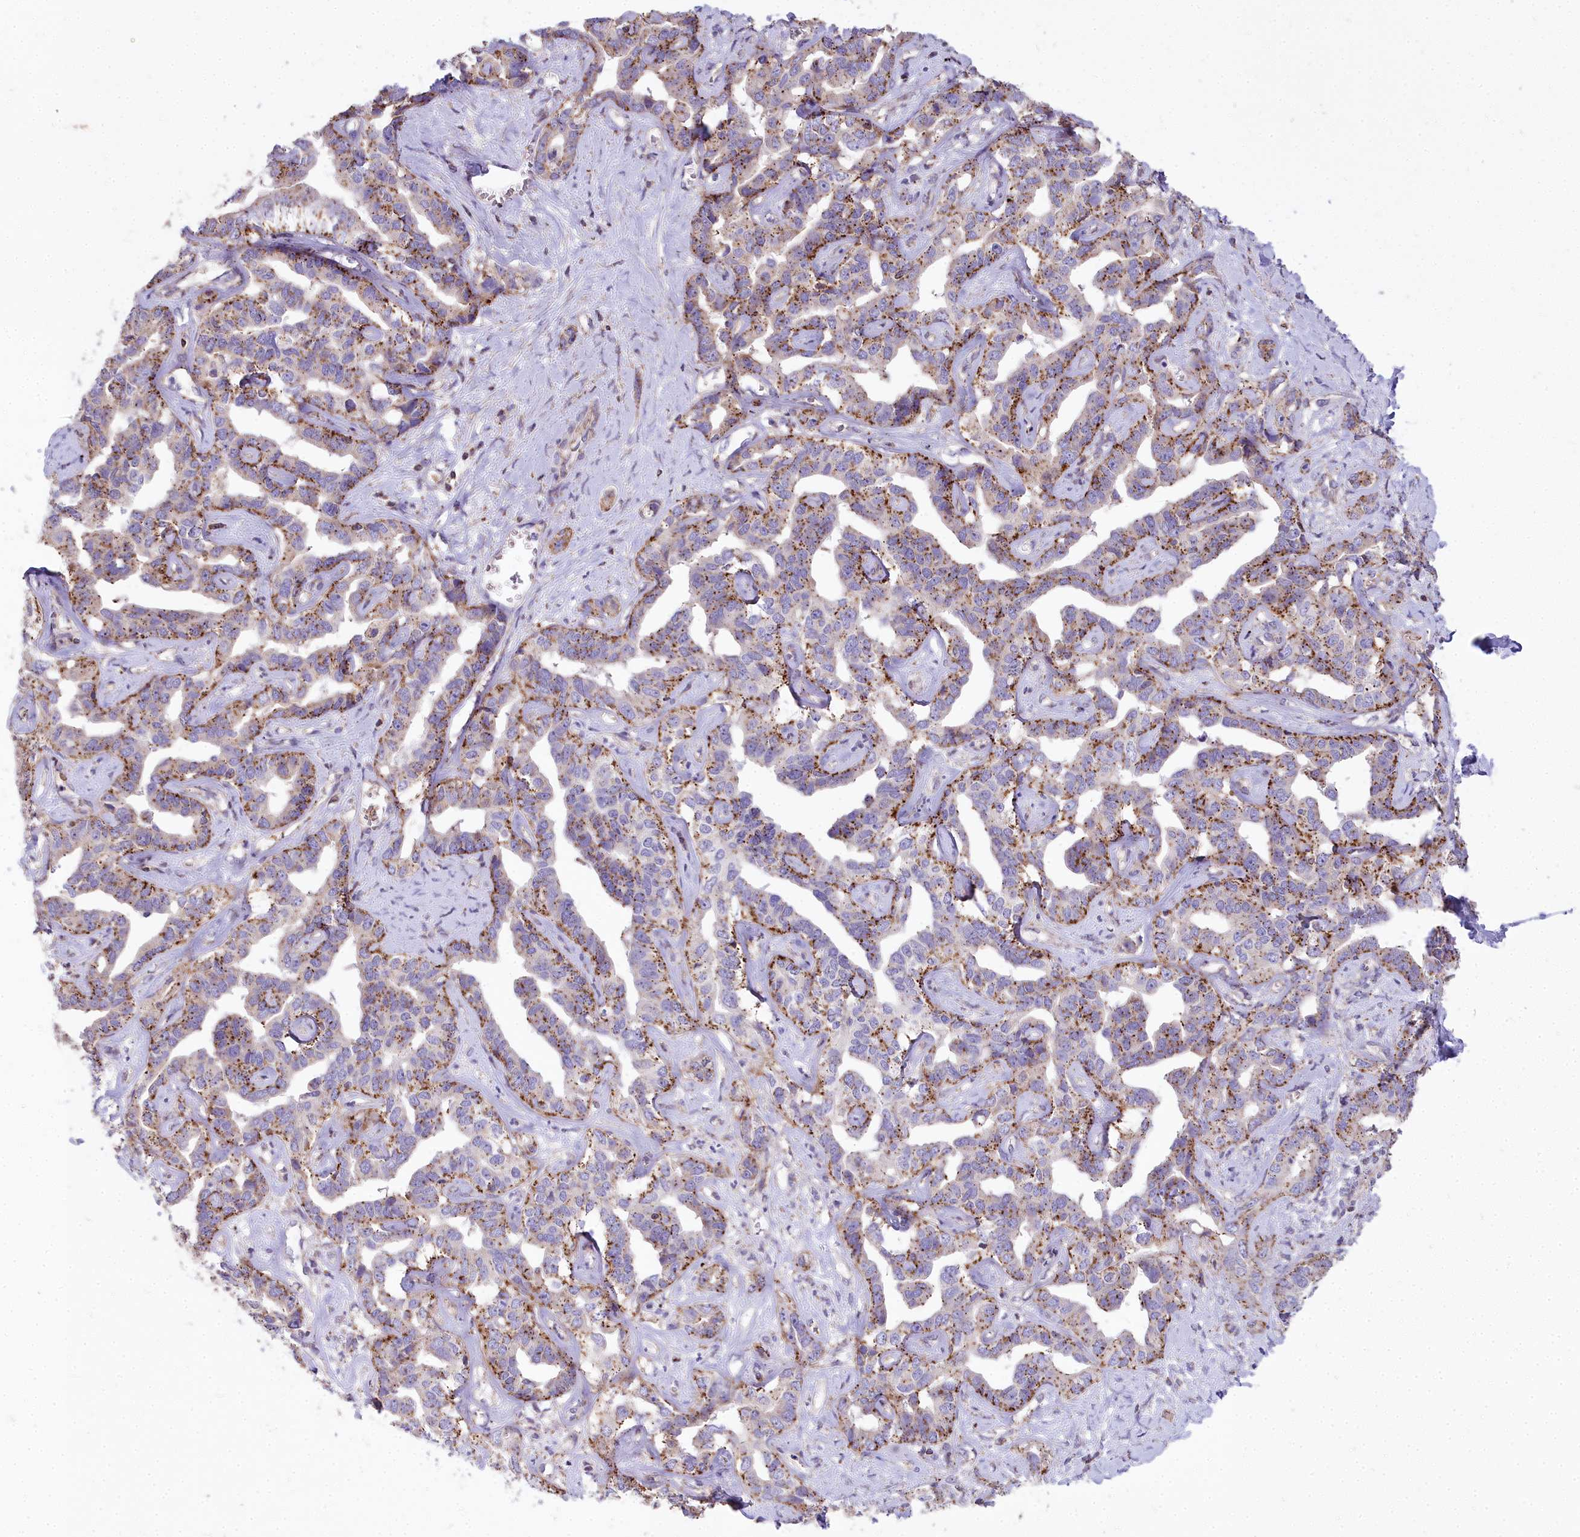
{"staining": {"intensity": "moderate", "quantity": "25%-75%", "location": "cytoplasmic/membranous"}, "tissue": "liver cancer", "cell_type": "Tumor cells", "image_type": "cancer", "snomed": [{"axis": "morphology", "description": "Cholangiocarcinoma"}, {"axis": "topography", "description": "Liver"}], "caption": "Liver cancer tissue reveals moderate cytoplasmic/membranous staining in about 25%-75% of tumor cells, visualized by immunohistochemistry.", "gene": "FRMPD1", "patient": {"sex": "male", "age": 59}}